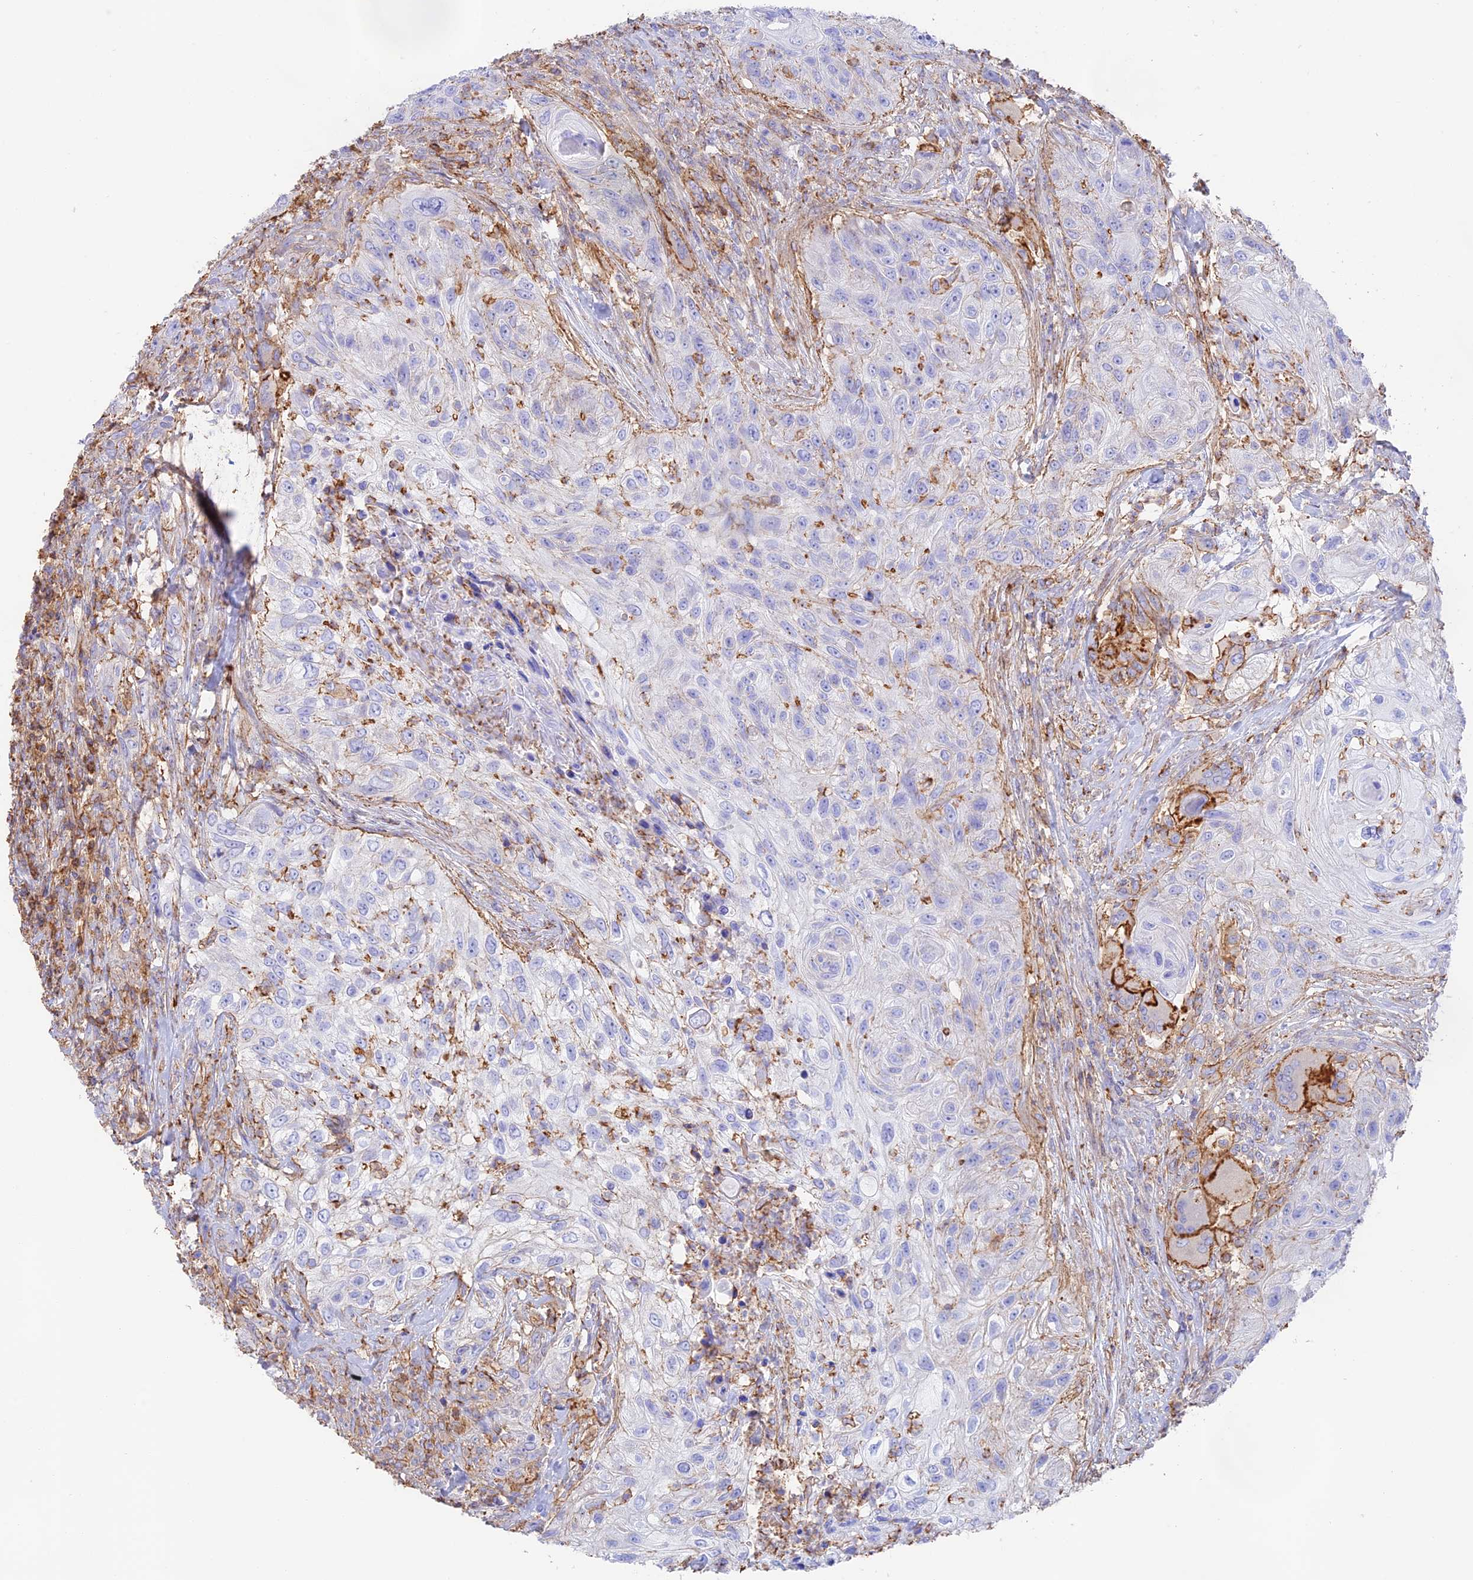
{"staining": {"intensity": "negative", "quantity": "none", "location": "none"}, "tissue": "urothelial cancer", "cell_type": "Tumor cells", "image_type": "cancer", "snomed": [{"axis": "morphology", "description": "Urothelial carcinoma, High grade"}, {"axis": "topography", "description": "Urinary bladder"}], "caption": "The histopathology image exhibits no significant staining in tumor cells of urothelial cancer.", "gene": "DENND1C", "patient": {"sex": "female", "age": 60}}